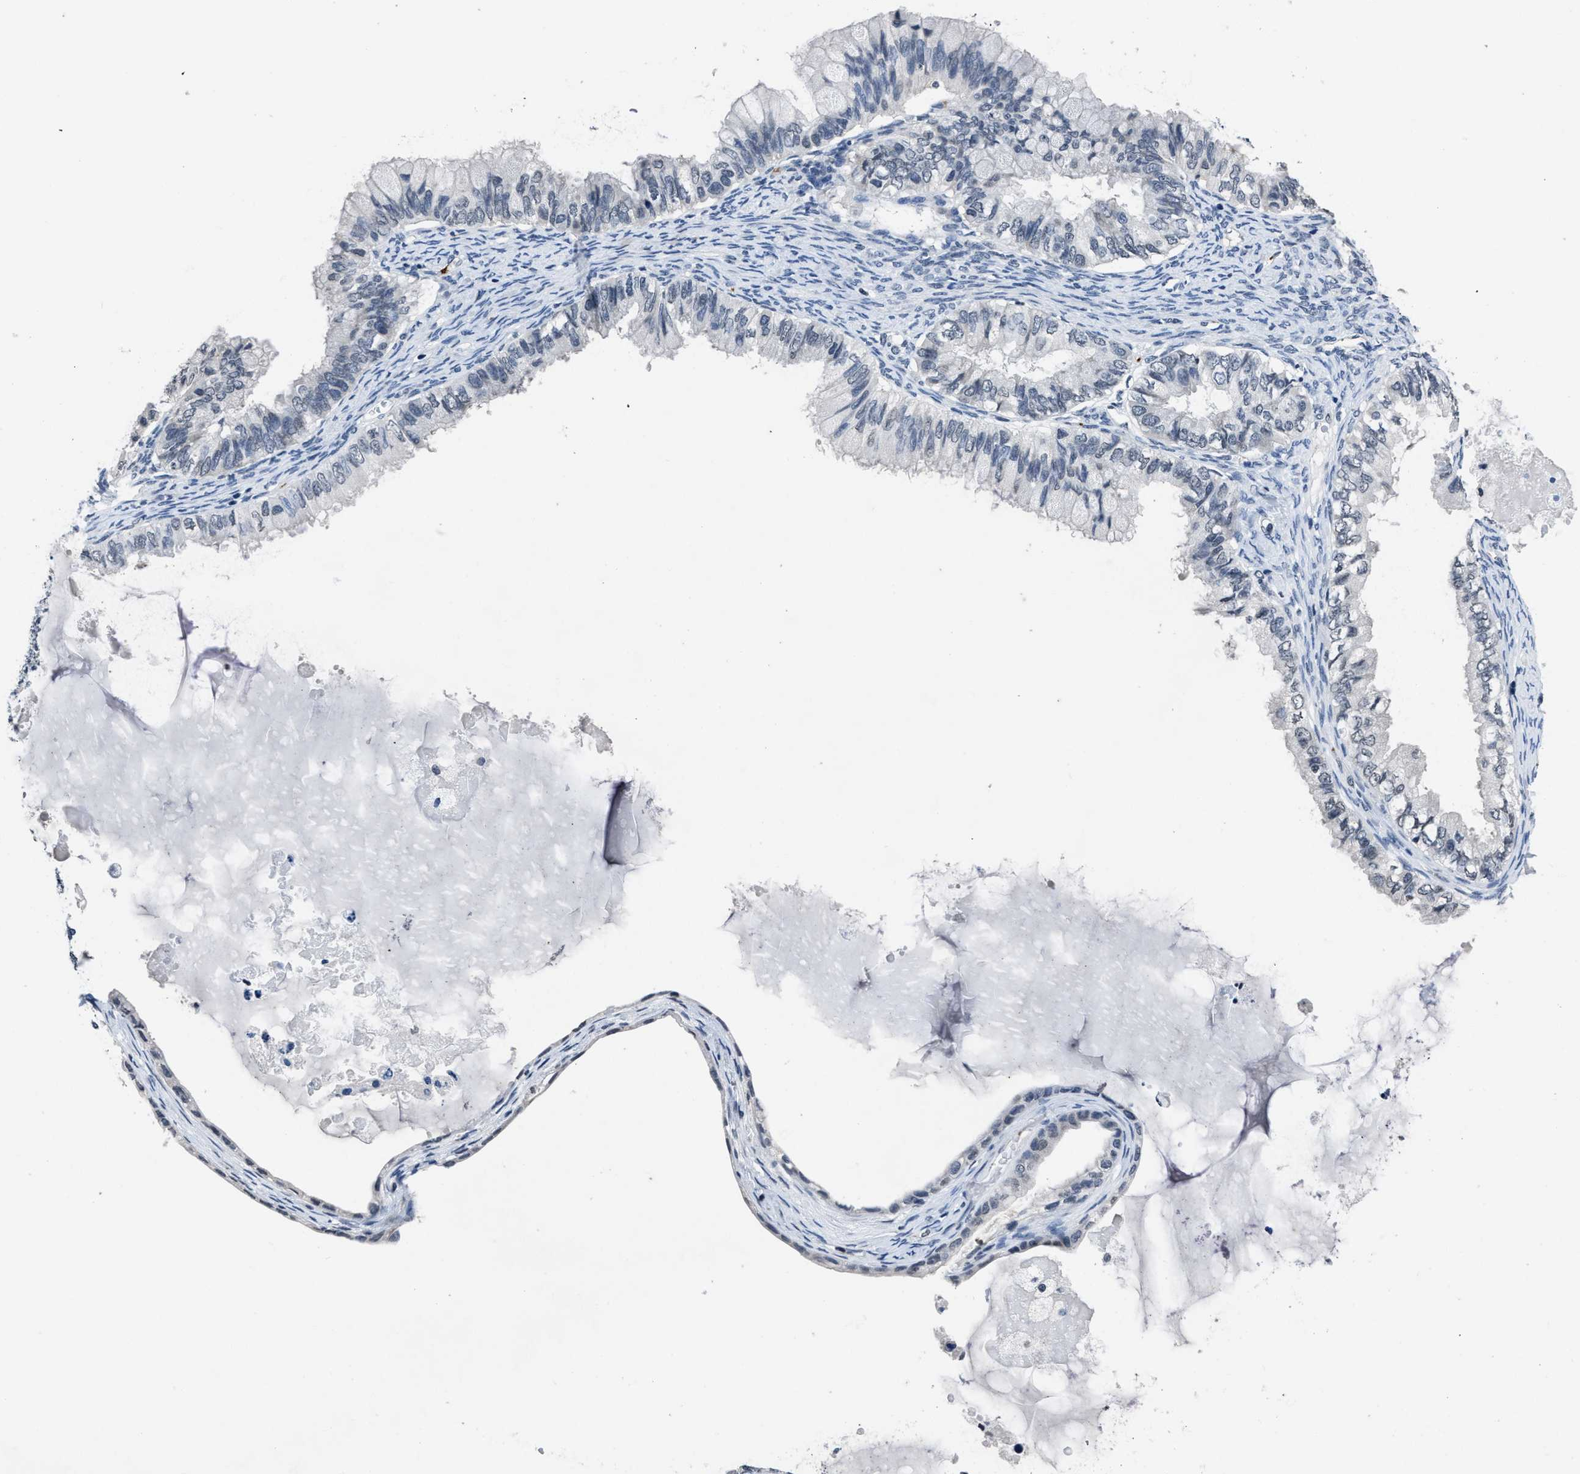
{"staining": {"intensity": "negative", "quantity": "none", "location": "none"}, "tissue": "ovarian cancer", "cell_type": "Tumor cells", "image_type": "cancer", "snomed": [{"axis": "morphology", "description": "Cystadenocarcinoma, mucinous, NOS"}, {"axis": "topography", "description": "Ovary"}], "caption": "IHC of human mucinous cystadenocarcinoma (ovarian) exhibits no positivity in tumor cells.", "gene": "ITGA2B", "patient": {"sex": "female", "age": 80}}